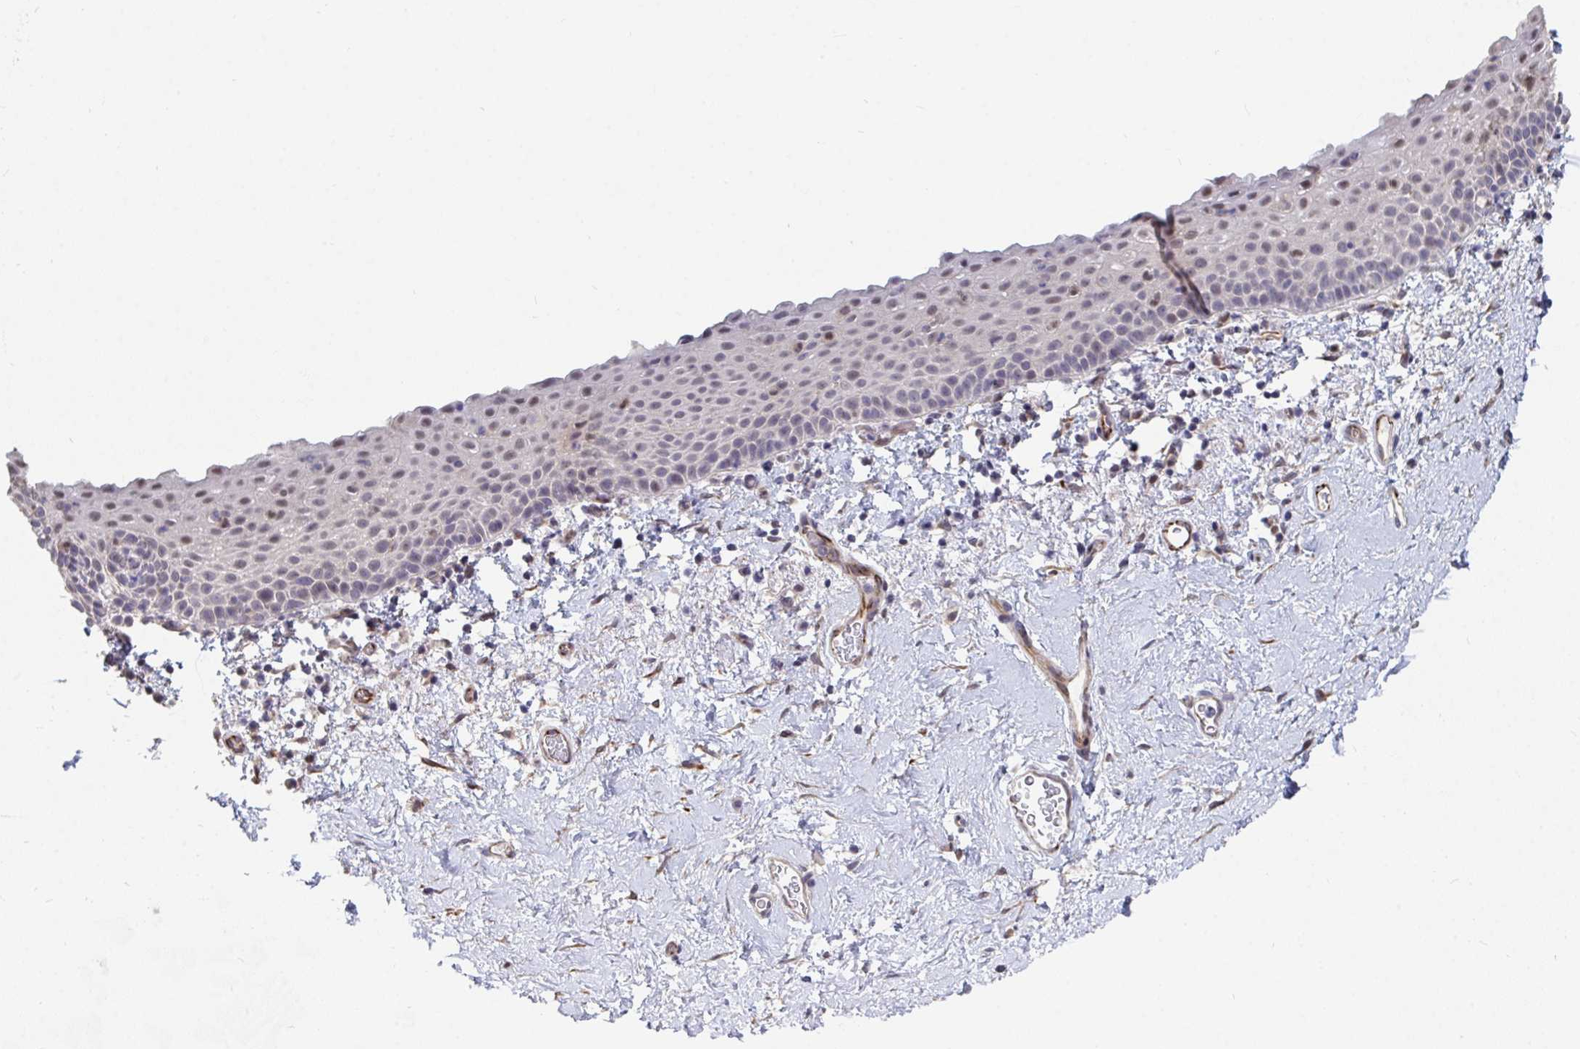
{"staining": {"intensity": "weak", "quantity": "<25%", "location": "nuclear"}, "tissue": "vagina", "cell_type": "Squamous epithelial cells", "image_type": "normal", "snomed": [{"axis": "morphology", "description": "Normal tissue, NOS"}, {"axis": "topography", "description": "Vagina"}], "caption": "IHC histopathology image of unremarkable vagina stained for a protein (brown), which displays no staining in squamous epithelial cells.", "gene": "FAM156A", "patient": {"sex": "female", "age": 61}}